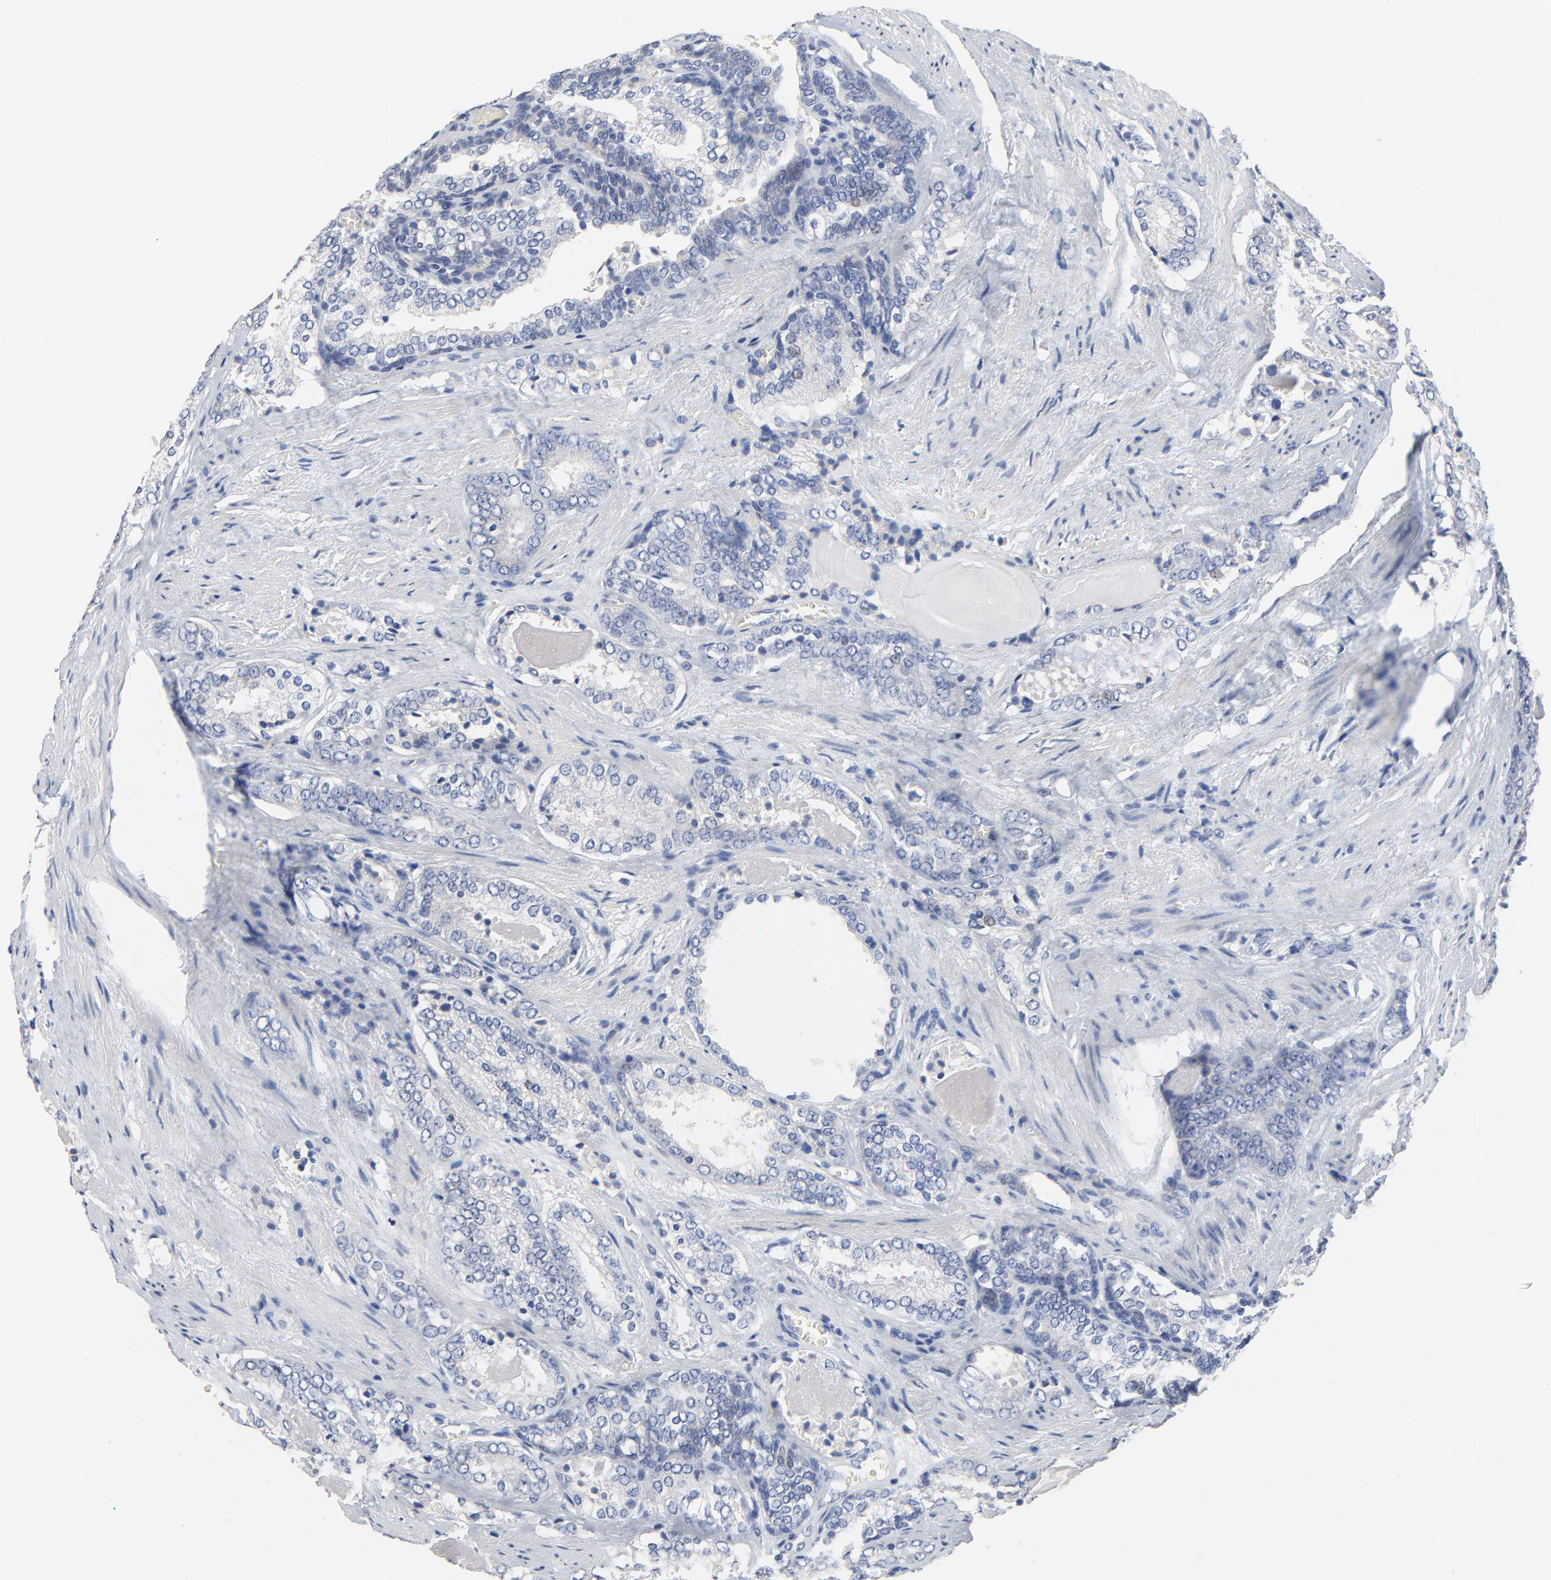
{"staining": {"intensity": "negative", "quantity": "none", "location": "none"}, "tissue": "prostate cancer", "cell_type": "Tumor cells", "image_type": "cancer", "snomed": [{"axis": "morphology", "description": "Adenocarcinoma, Medium grade"}, {"axis": "topography", "description": "Prostate"}], "caption": "Tumor cells are negative for protein expression in human medium-grade adenocarcinoma (prostate). (Brightfield microscopy of DAB (3,3'-diaminobenzidine) immunohistochemistry at high magnification).", "gene": "FBXL5", "patient": {"sex": "male", "age": 60}}